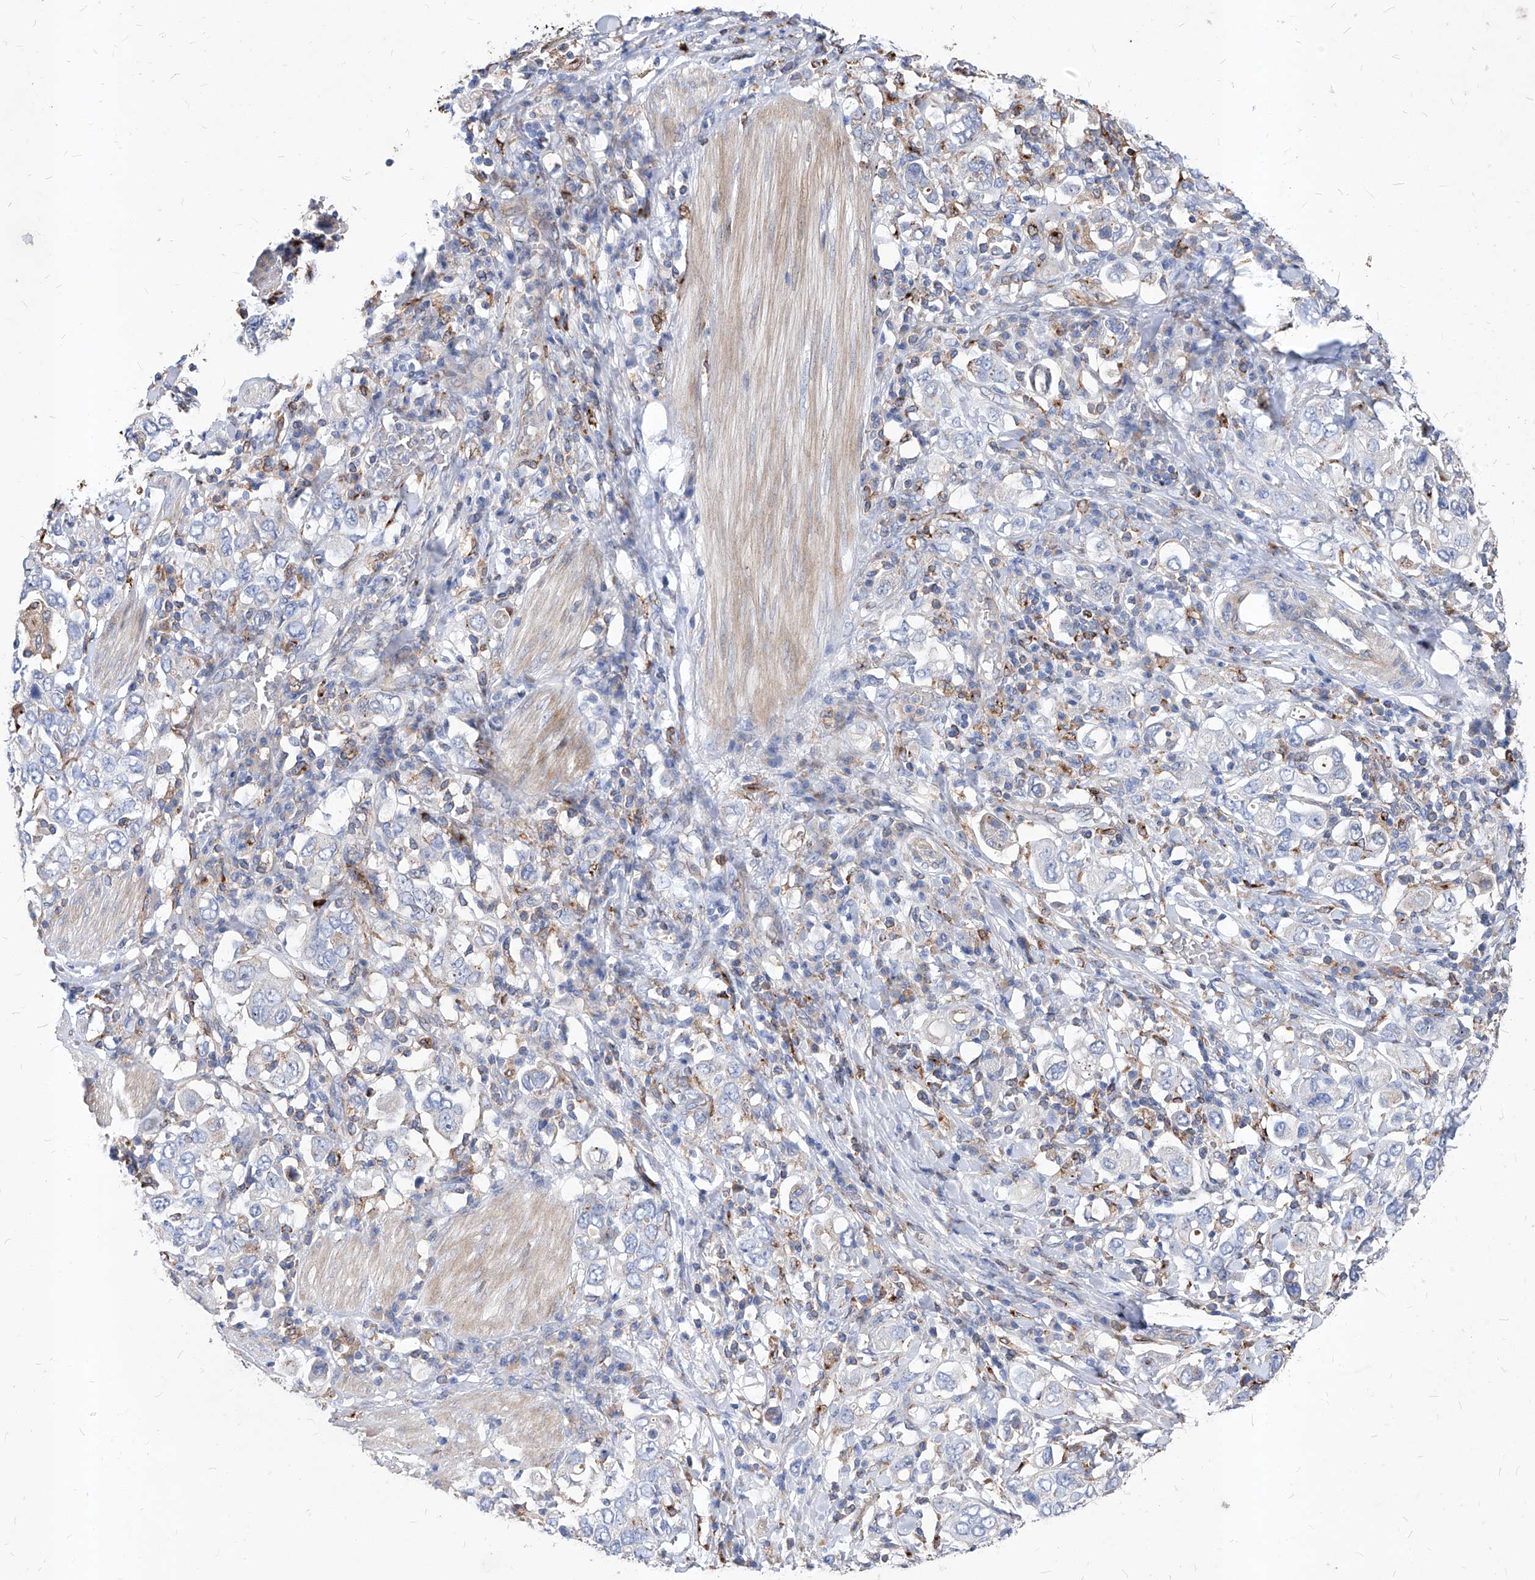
{"staining": {"intensity": "negative", "quantity": "none", "location": "none"}, "tissue": "stomach cancer", "cell_type": "Tumor cells", "image_type": "cancer", "snomed": [{"axis": "morphology", "description": "Adenocarcinoma, NOS"}, {"axis": "topography", "description": "Stomach, upper"}], "caption": "Immunohistochemistry of human stomach cancer (adenocarcinoma) demonstrates no positivity in tumor cells.", "gene": "UBOX5", "patient": {"sex": "male", "age": 62}}